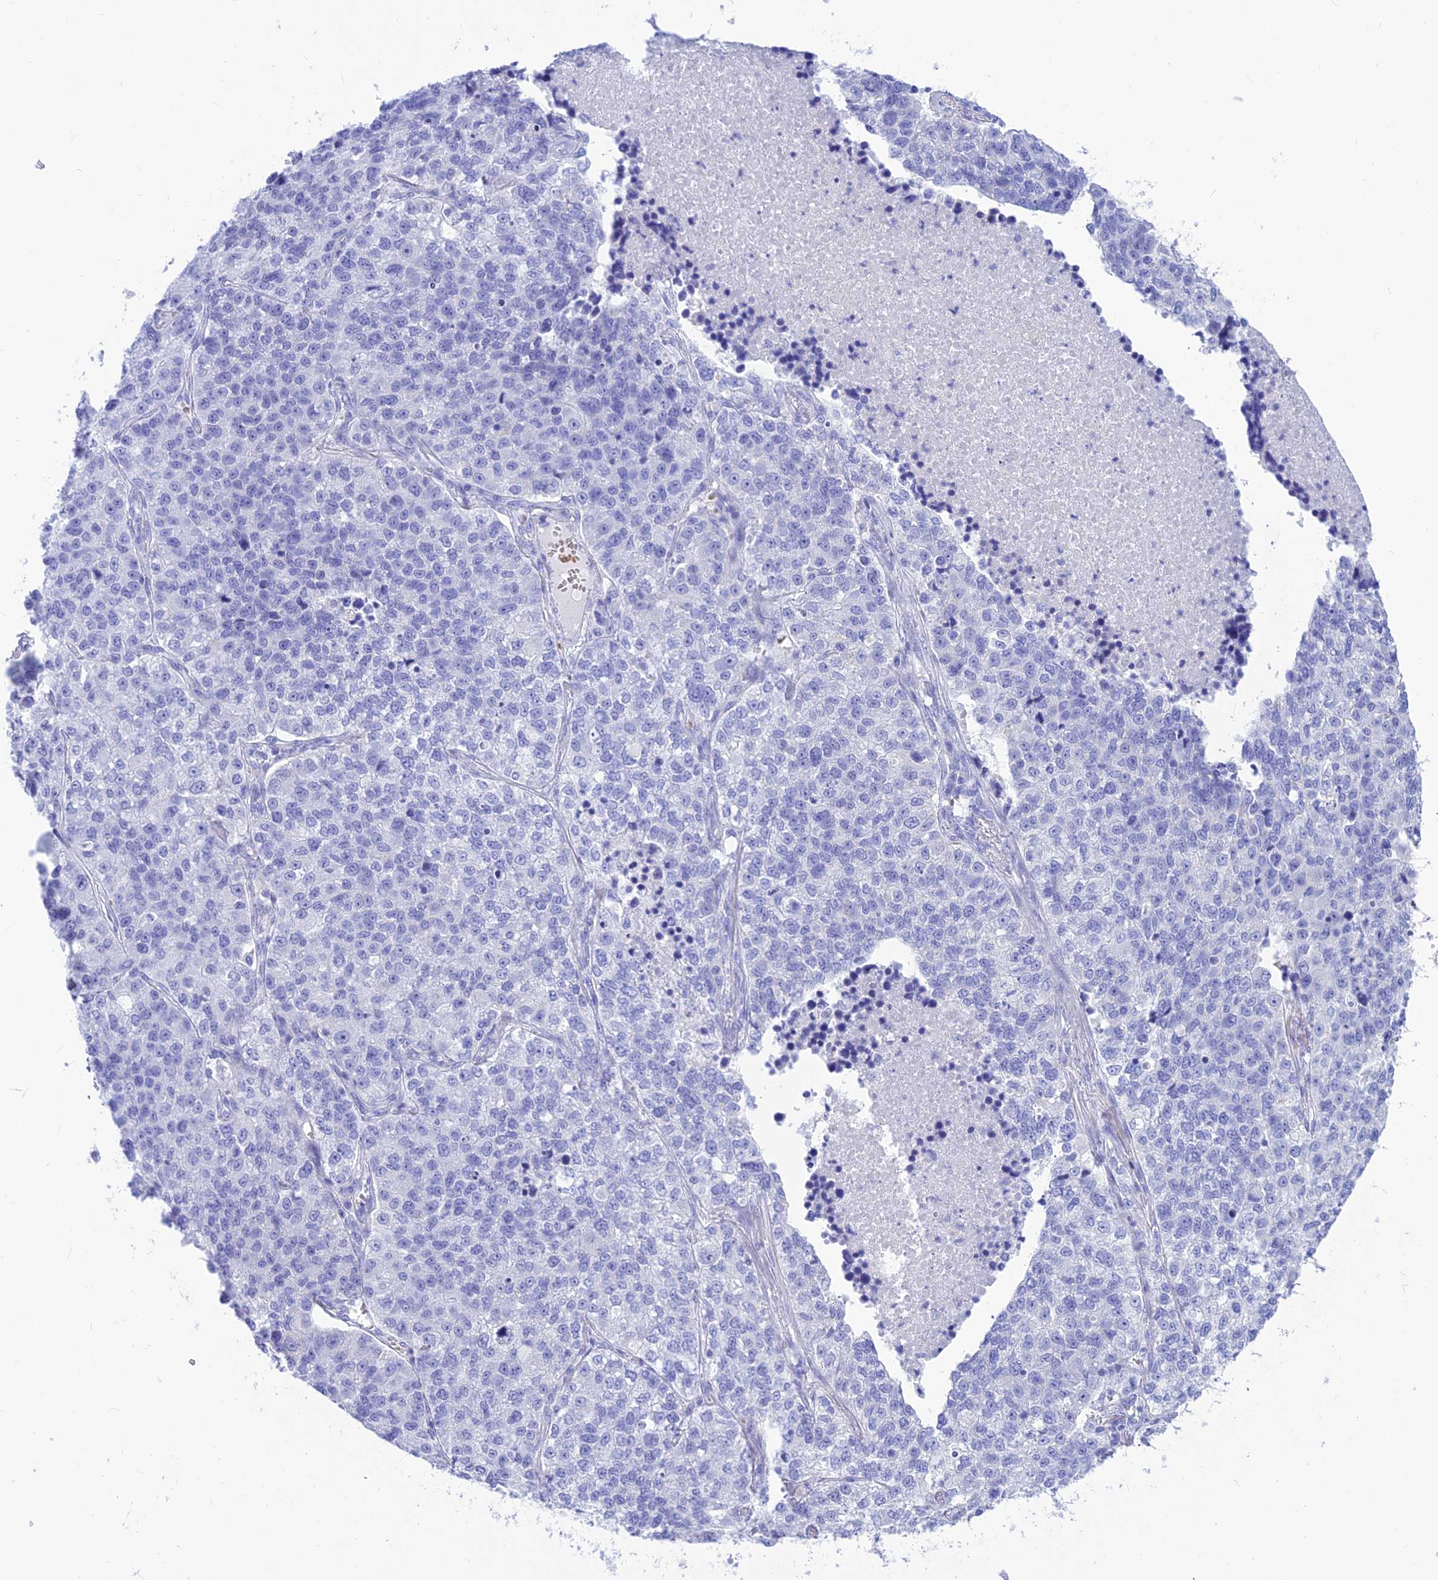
{"staining": {"intensity": "negative", "quantity": "none", "location": "none"}, "tissue": "lung cancer", "cell_type": "Tumor cells", "image_type": "cancer", "snomed": [{"axis": "morphology", "description": "Adenocarcinoma, NOS"}, {"axis": "topography", "description": "Lung"}], "caption": "Immunohistochemistry (IHC) image of neoplastic tissue: human lung adenocarcinoma stained with DAB exhibits no significant protein positivity in tumor cells.", "gene": "GLYATL1", "patient": {"sex": "male", "age": 49}}